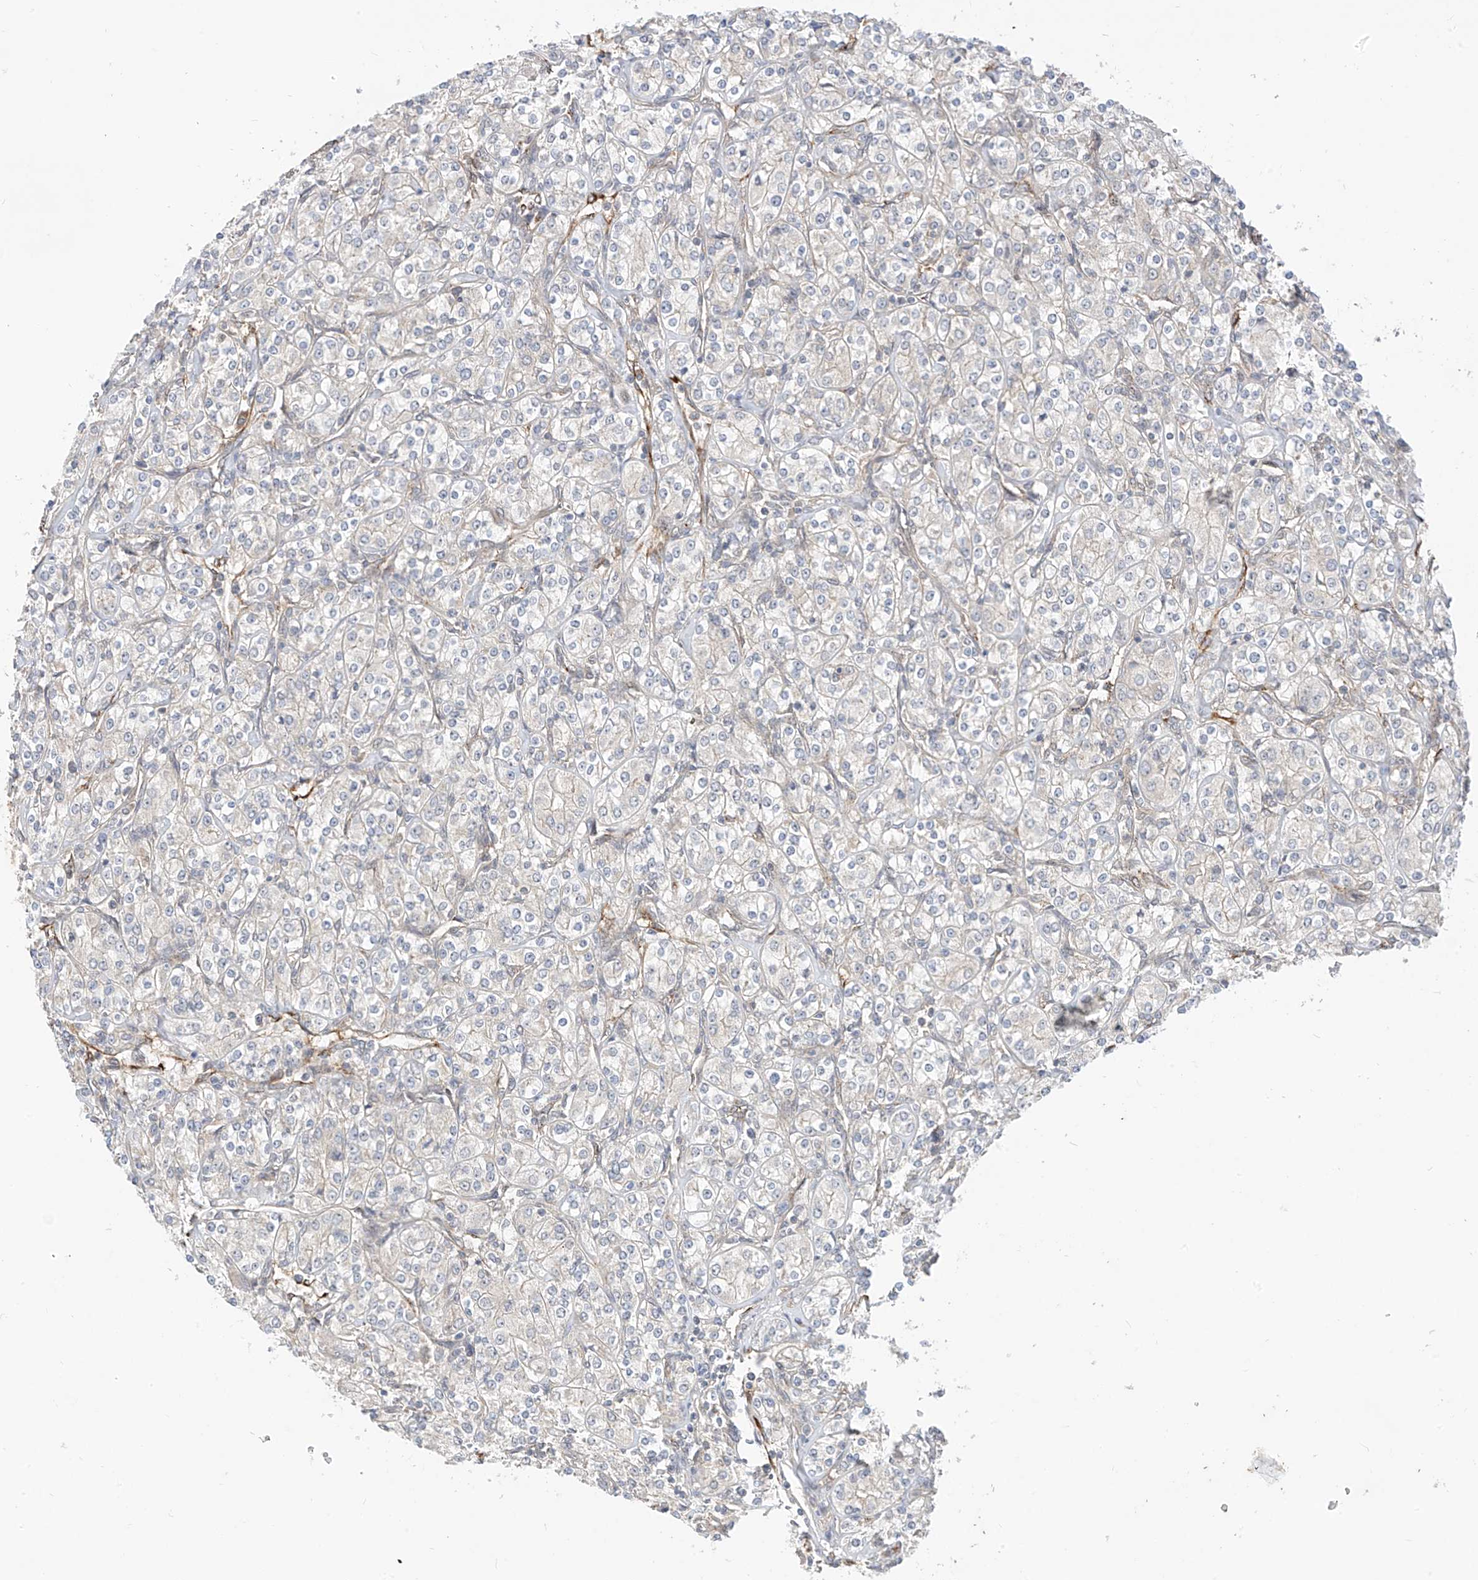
{"staining": {"intensity": "negative", "quantity": "none", "location": "none"}, "tissue": "renal cancer", "cell_type": "Tumor cells", "image_type": "cancer", "snomed": [{"axis": "morphology", "description": "Adenocarcinoma, NOS"}, {"axis": "topography", "description": "Kidney"}], "caption": "A micrograph of human adenocarcinoma (renal) is negative for staining in tumor cells. (DAB immunohistochemistry, high magnification).", "gene": "MRTFA", "patient": {"sex": "male", "age": 77}}